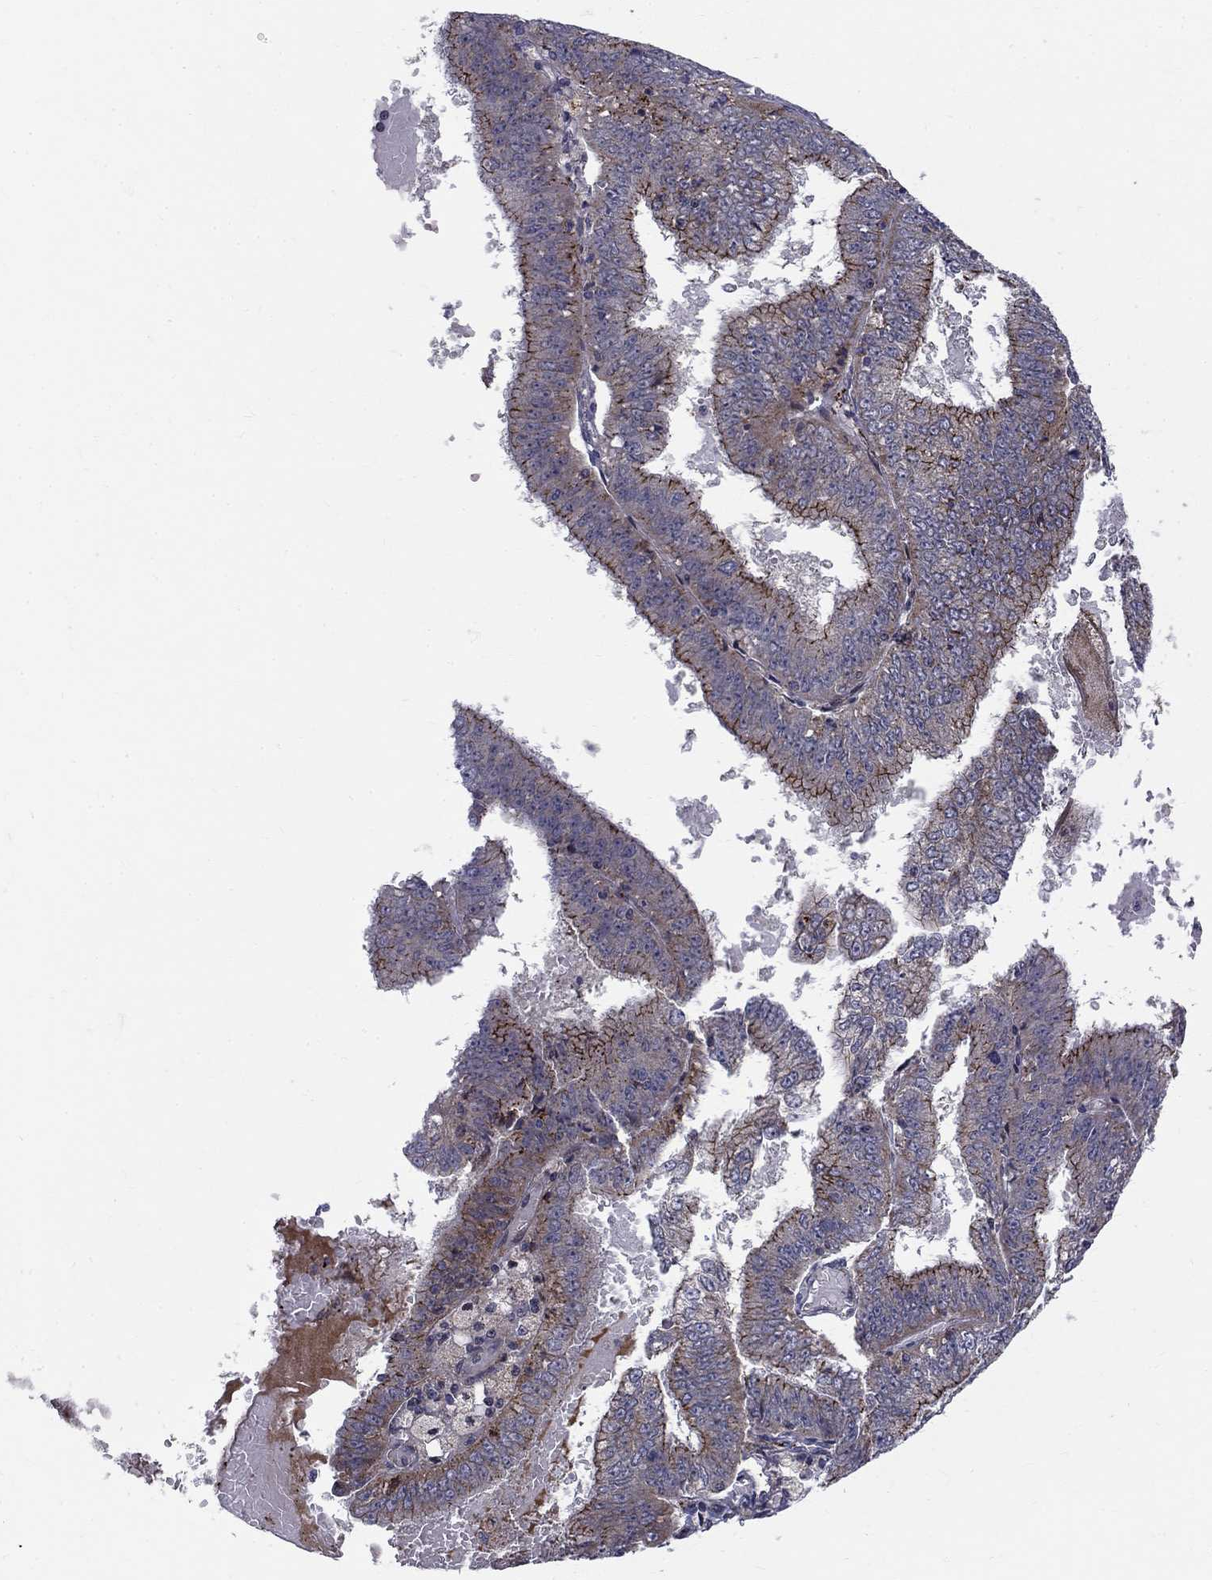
{"staining": {"intensity": "moderate", "quantity": "25%-75%", "location": "cytoplasmic/membranous"}, "tissue": "endometrial cancer", "cell_type": "Tumor cells", "image_type": "cancer", "snomed": [{"axis": "morphology", "description": "Adenocarcinoma, NOS"}, {"axis": "topography", "description": "Endometrium"}], "caption": "The micrograph displays a brown stain indicating the presence of a protein in the cytoplasmic/membranous of tumor cells in endometrial cancer (adenocarcinoma).", "gene": "WDR19", "patient": {"sex": "female", "age": 66}}